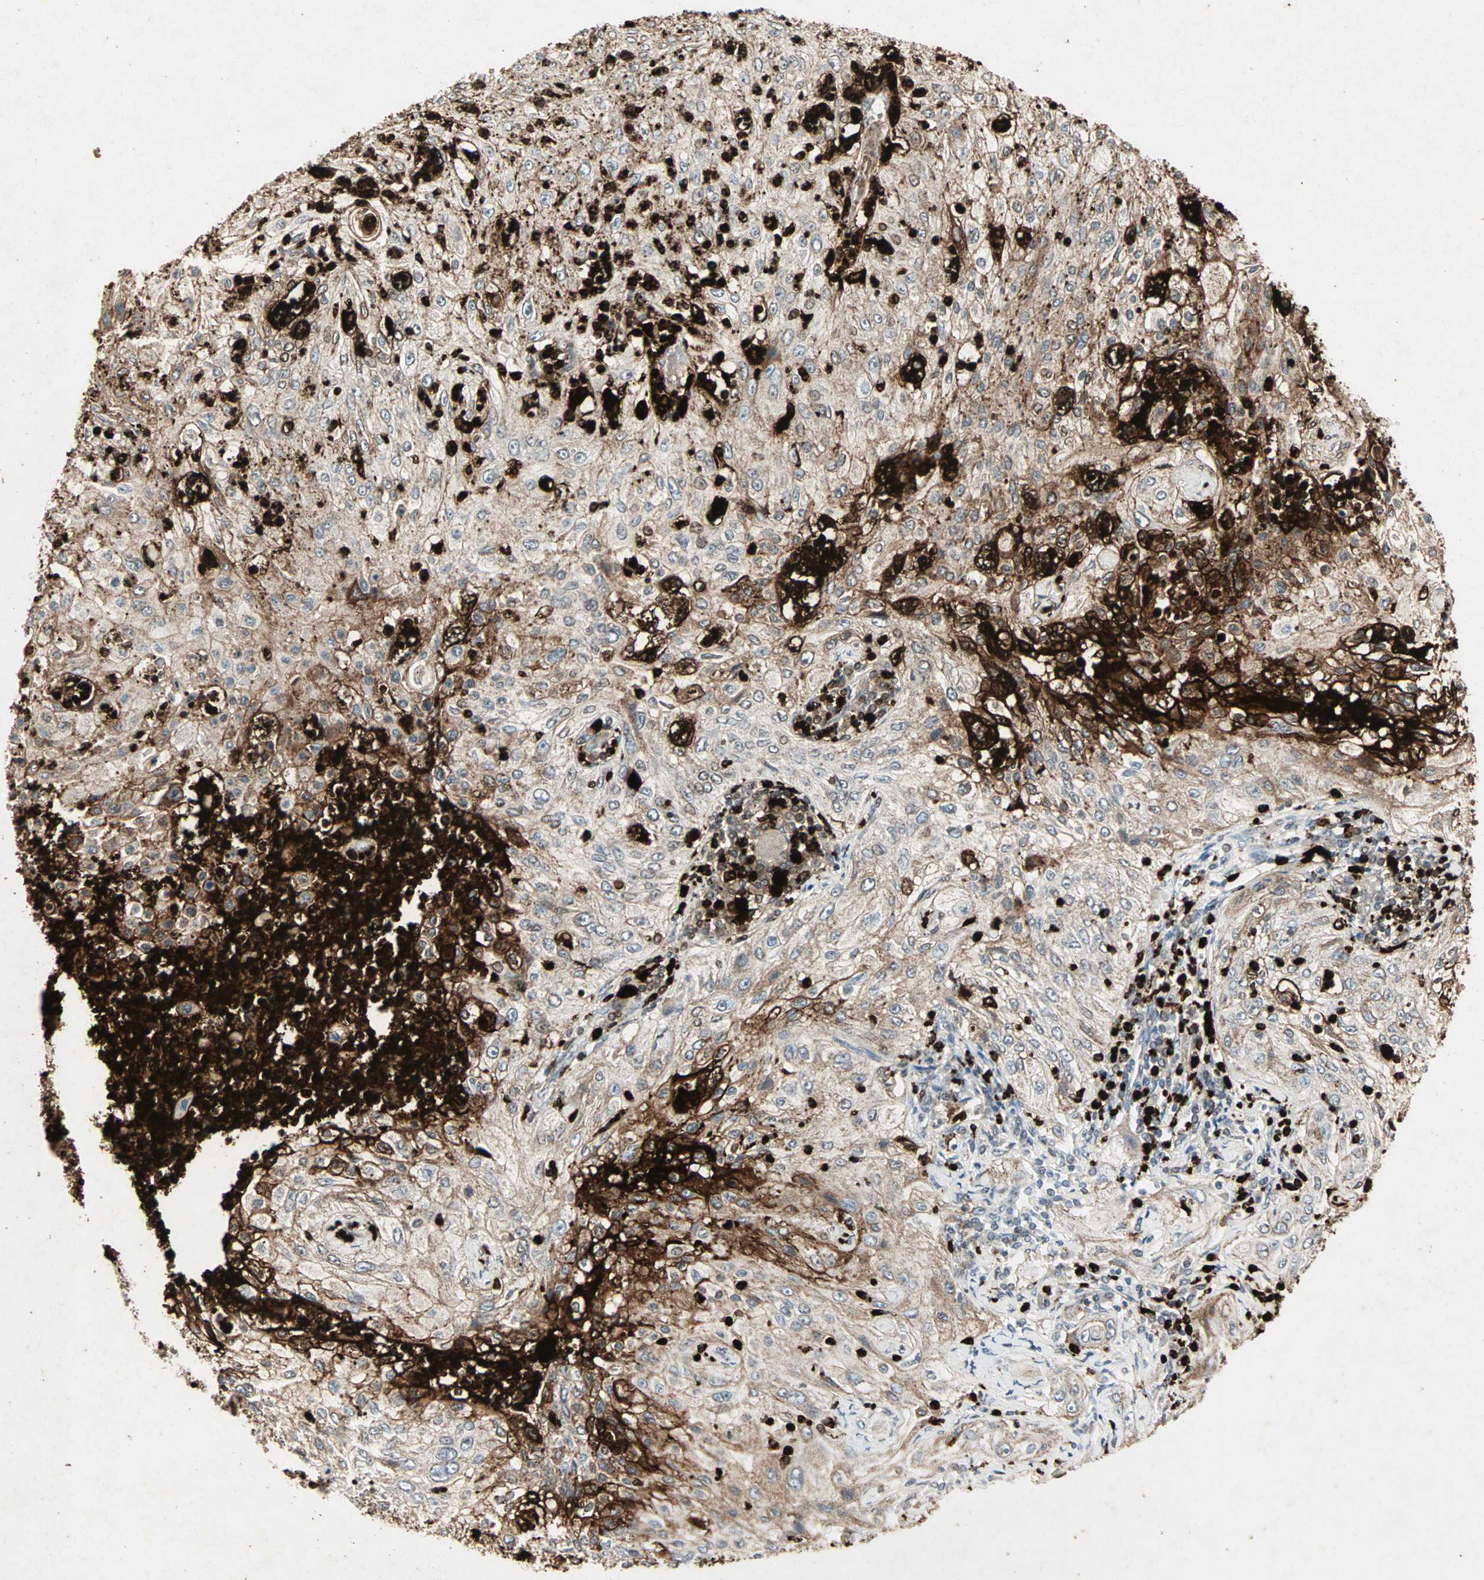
{"staining": {"intensity": "strong", "quantity": "25%-75%", "location": "cytoplasmic/membranous"}, "tissue": "lung cancer", "cell_type": "Tumor cells", "image_type": "cancer", "snomed": [{"axis": "morphology", "description": "Inflammation, NOS"}, {"axis": "morphology", "description": "Squamous cell carcinoma, NOS"}, {"axis": "topography", "description": "Lymph node"}, {"axis": "topography", "description": "Soft tissue"}, {"axis": "topography", "description": "Lung"}], "caption": "DAB immunohistochemical staining of lung cancer exhibits strong cytoplasmic/membranous protein positivity in about 25%-75% of tumor cells.", "gene": "CEACAM6", "patient": {"sex": "male", "age": 66}}